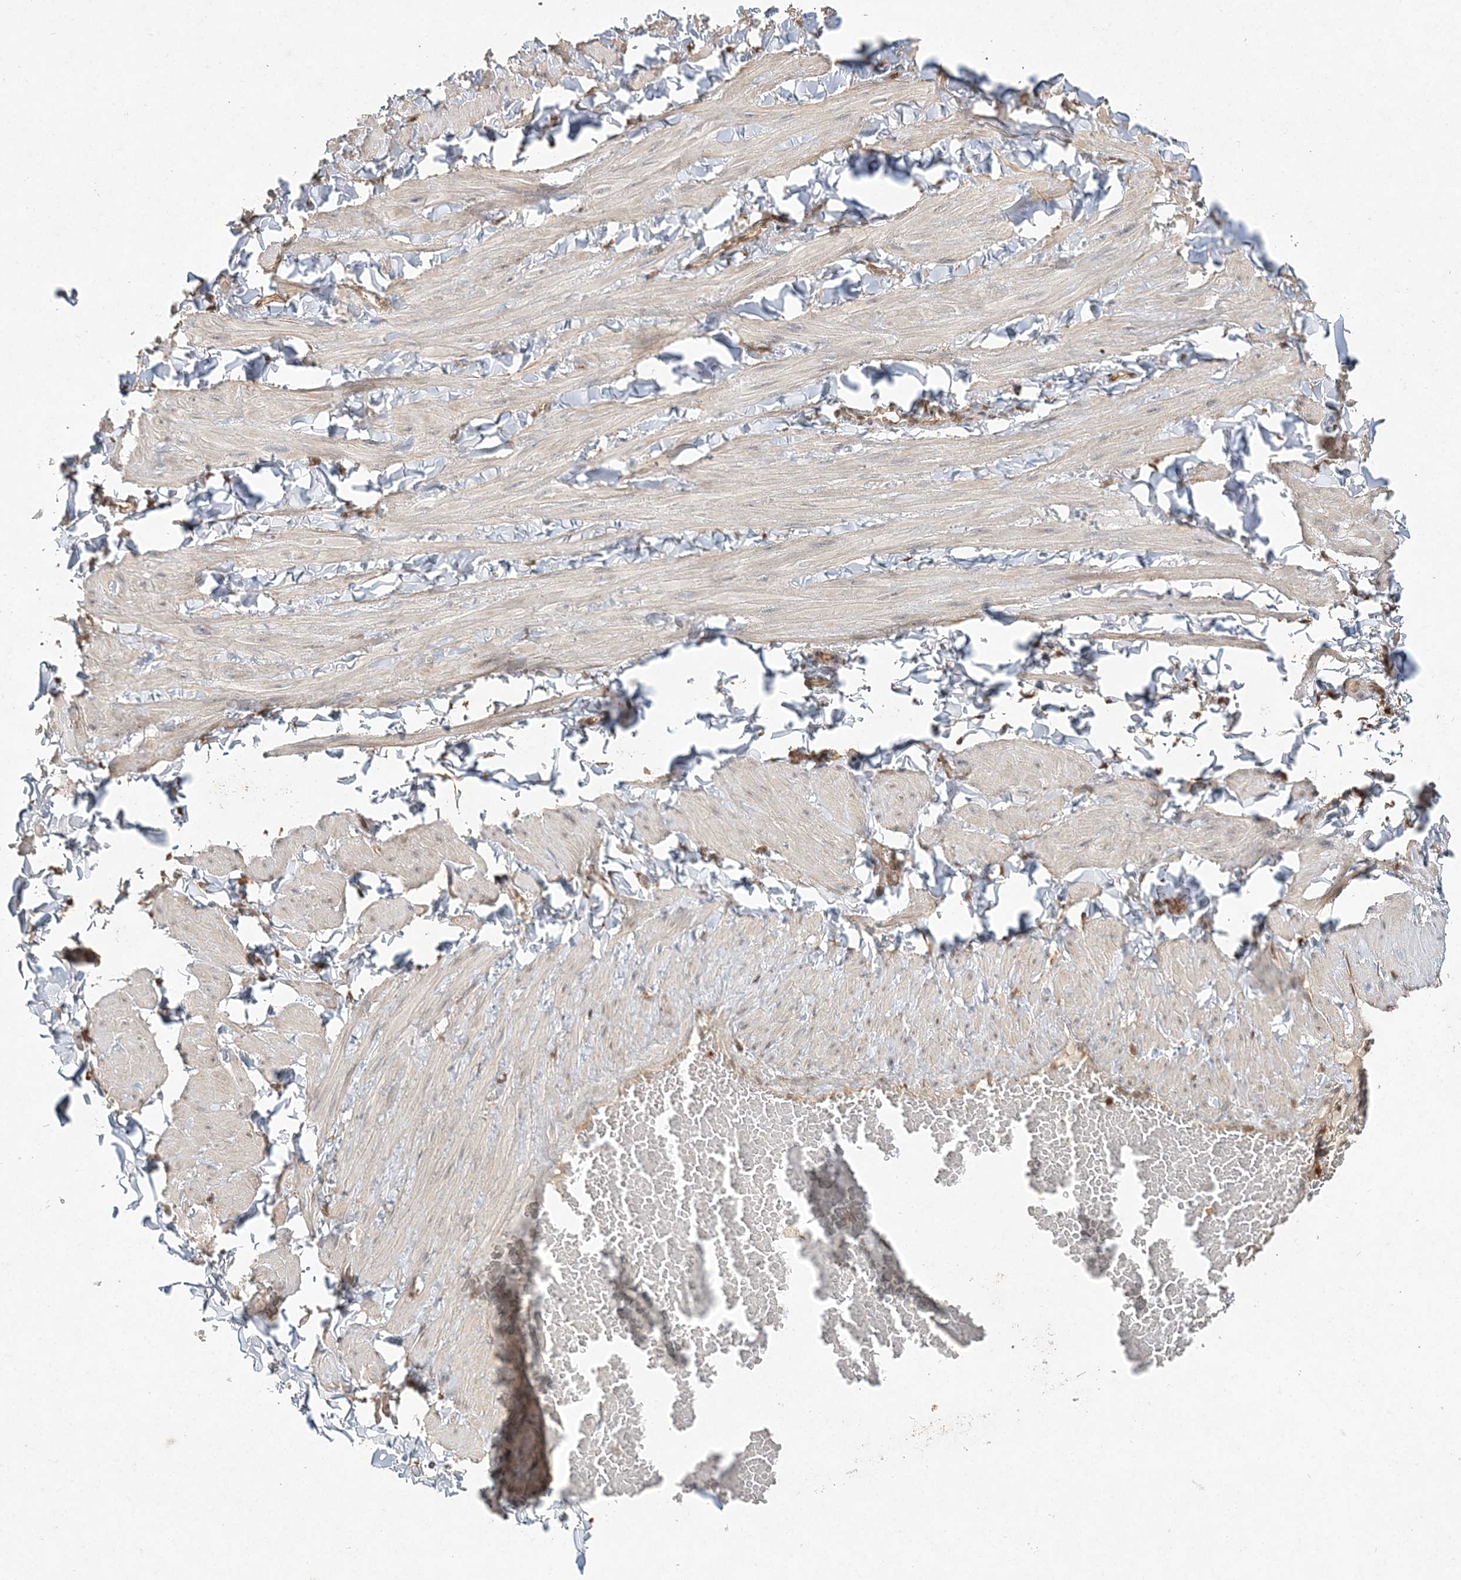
{"staining": {"intensity": "weak", "quantity": "25%-75%", "location": "cytoplasmic/membranous"}, "tissue": "soft tissue", "cell_type": "Fibroblasts", "image_type": "normal", "snomed": [{"axis": "morphology", "description": "Normal tissue, NOS"}, {"axis": "topography", "description": "Adipose tissue"}, {"axis": "topography", "description": "Vascular tissue"}, {"axis": "topography", "description": "Peripheral nerve tissue"}], "caption": "Brown immunohistochemical staining in benign human soft tissue exhibits weak cytoplasmic/membranous positivity in about 25%-75% of fibroblasts.", "gene": "S100A11", "patient": {"sex": "male", "age": 25}}